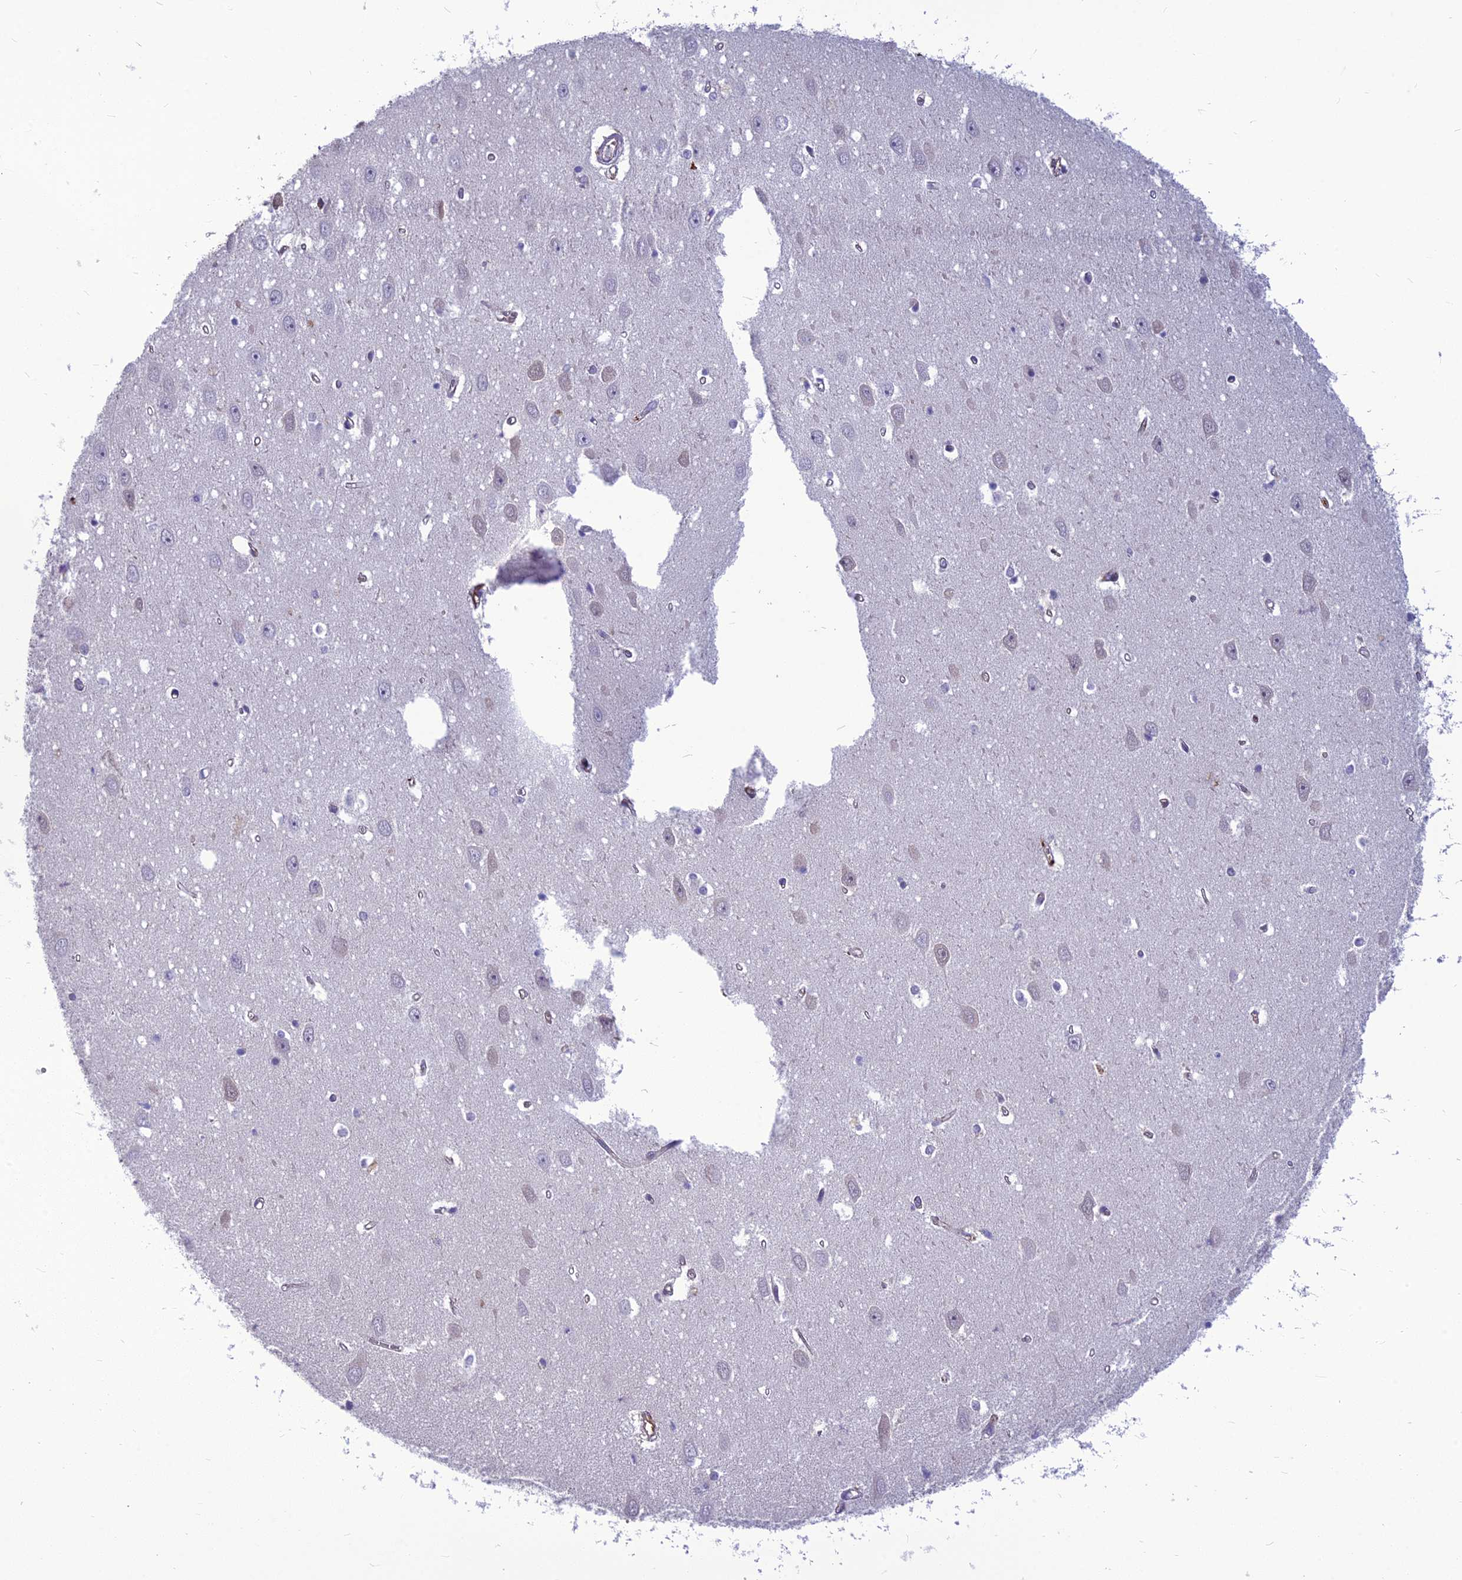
{"staining": {"intensity": "negative", "quantity": "none", "location": "none"}, "tissue": "hippocampus", "cell_type": "Glial cells", "image_type": "normal", "snomed": [{"axis": "morphology", "description": "Normal tissue, NOS"}, {"axis": "topography", "description": "Hippocampus"}], "caption": "DAB immunohistochemical staining of normal hippocampus shows no significant staining in glial cells. The staining was performed using DAB to visualize the protein expression in brown, while the nuclei were stained in blue with hematoxylin (Magnification: 20x).", "gene": "CLEC11A", "patient": {"sex": "female", "age": 64}}